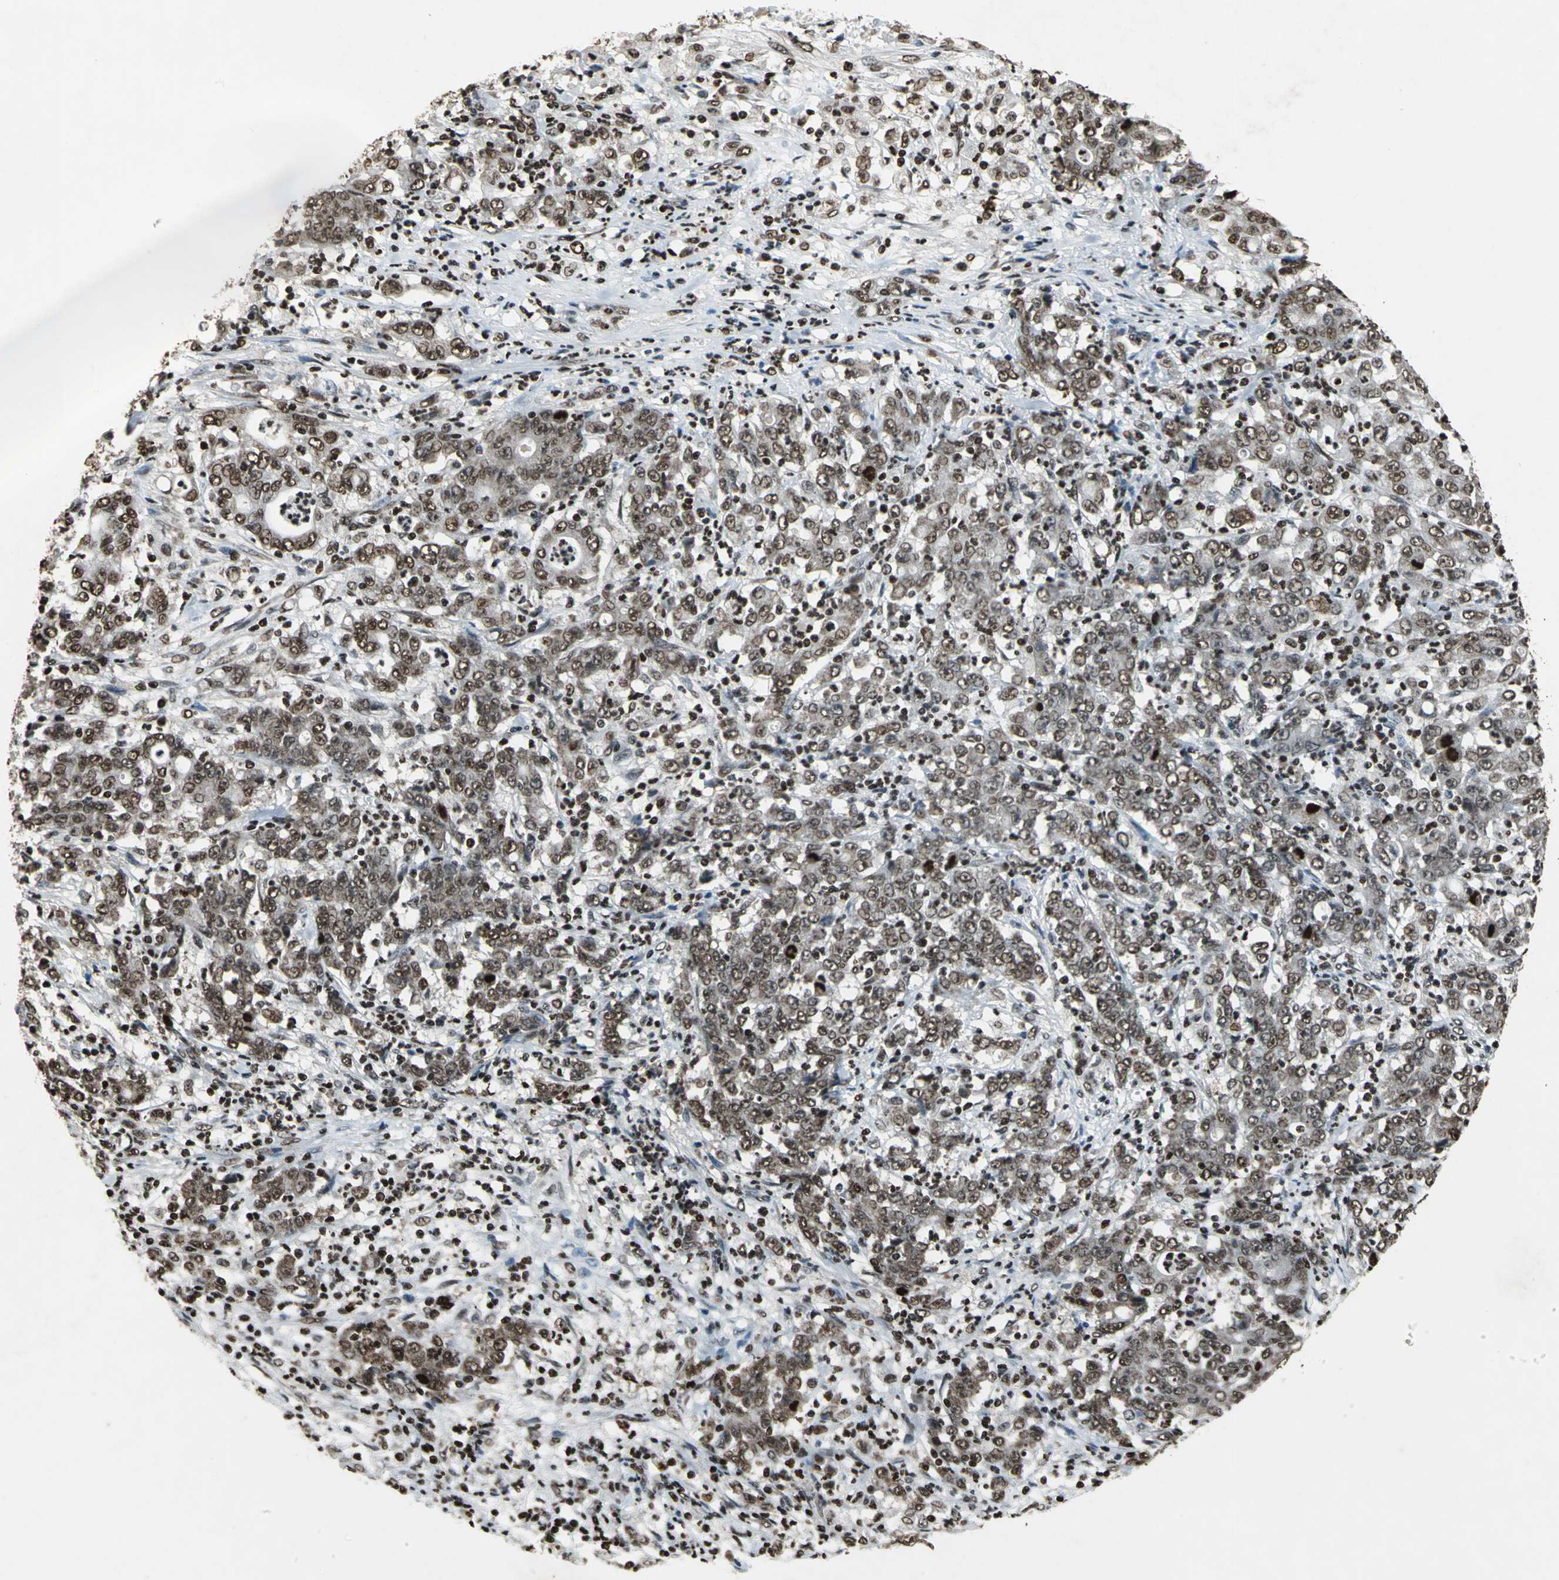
{"staining": {"intensity": "moderate", "quantity": ">75%", "location": "cytoplasmic/membranous,nuclear"}, "tissue": "stomach cancer", "cell_type": "Tumor cells", "image_type": "cancer", "snomed": [{"axis": "morphology", "description": "Adenocarcinoma, NOS"}, {"axis": "topography", "description": "Stomach, lower"}], "caption": "Stomach cancer stained for a protein reveals moderate cytoplasmic/membranous and nuclear positivity in tumor cells.", "gene": "ANP32A", "patient": {"sex": "female", "age": 71}}